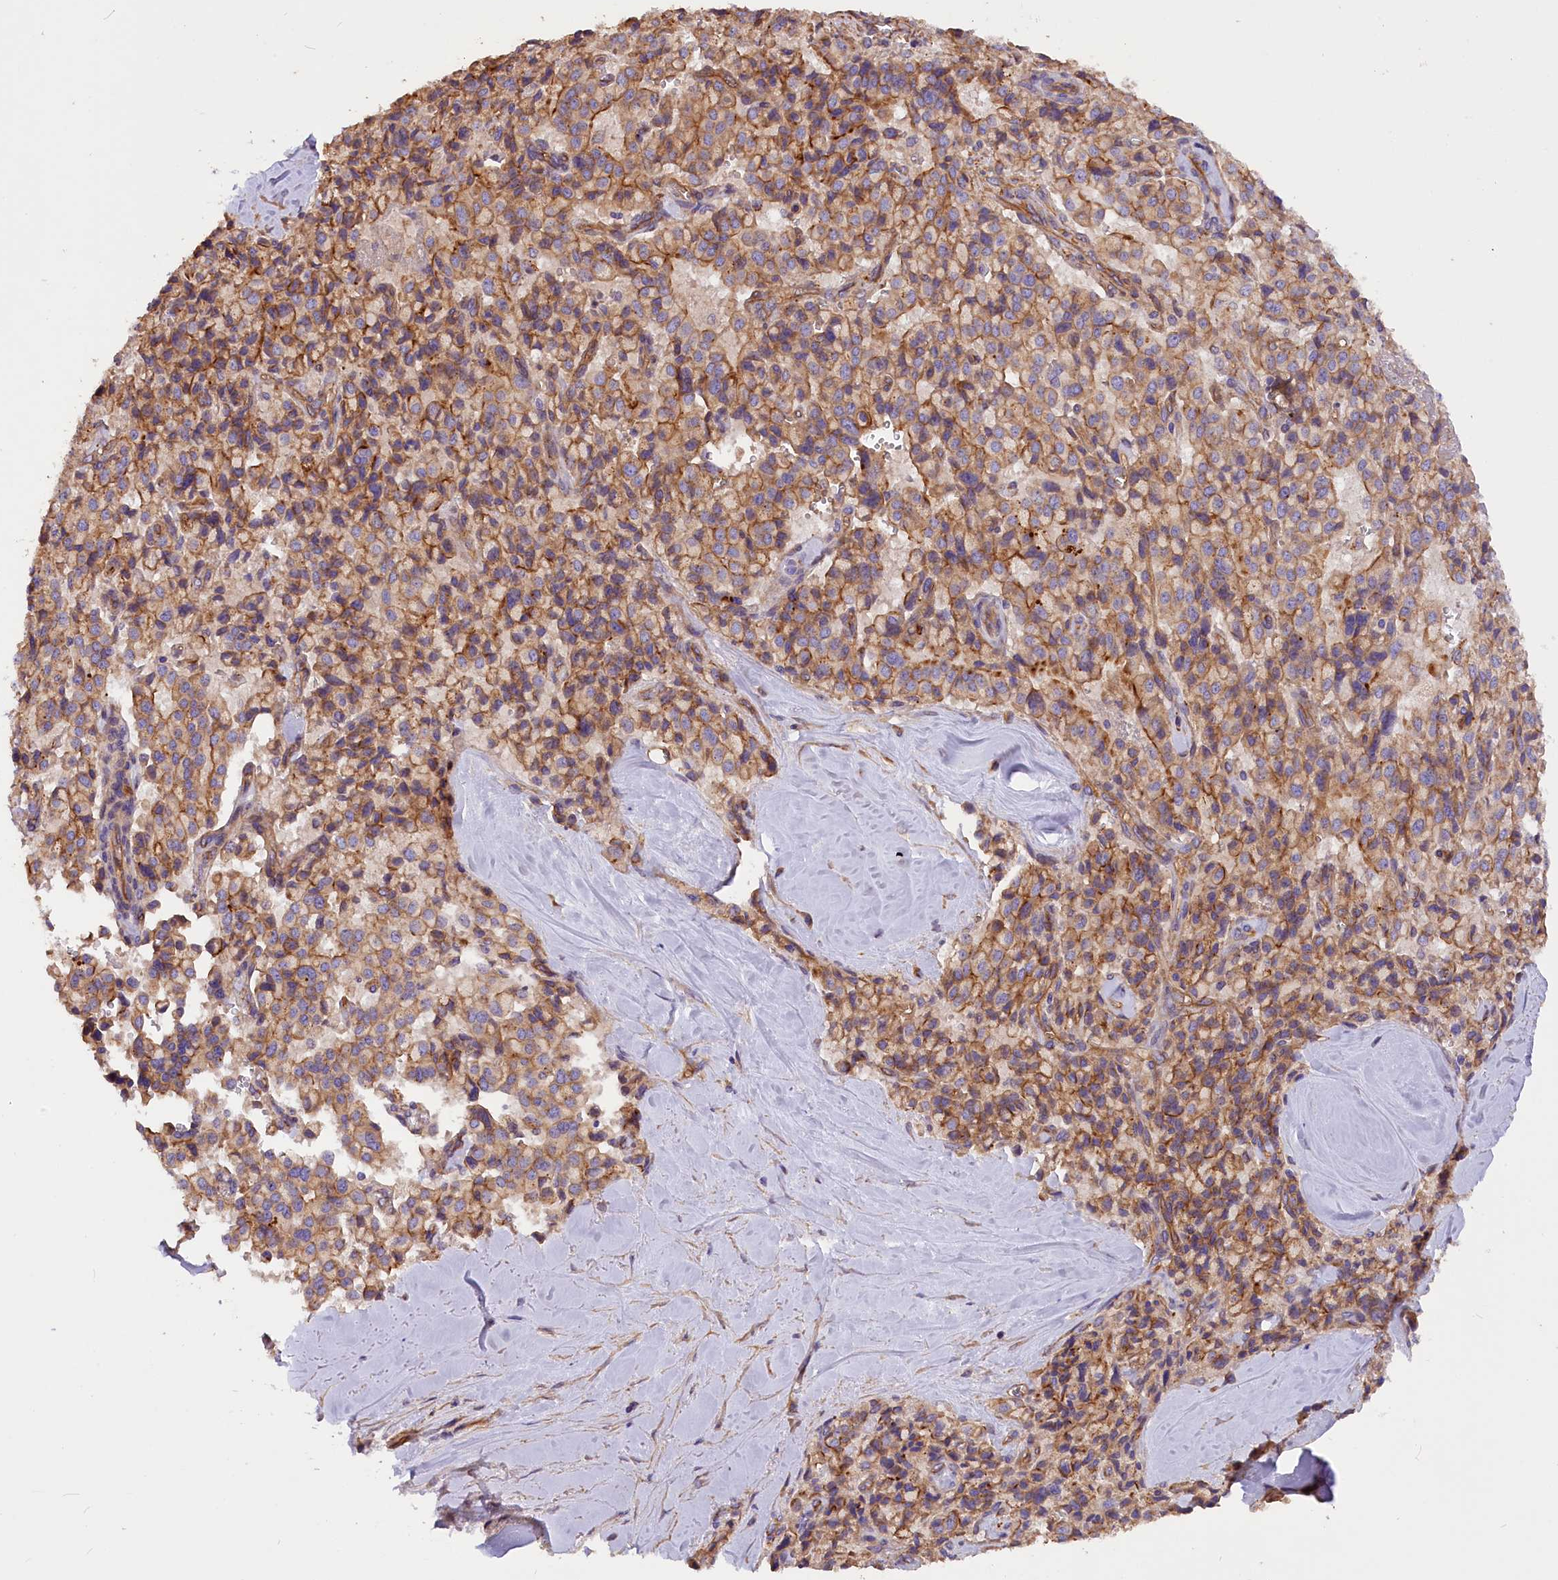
{"staining": {"intensity": "moderate", "quantity": ">75%", "location": "cytoplasmic/membranous"}, "tissue": "pancreatic cancer", "cell_type": "Tumor cells", "image_type": "cancer", "snomed": [{"axis": "morphology", "description": "Adenocarcinoma, NOS"}, {"axis": "topography", "description": "Pancreas"}], "caption": "Immunohistochemical staining of human pancreatic cancer reveals moderate cytoplasmic/membranous protein positivity in about >75% of tumor cells.", "gene": "ERMARD", "patient": {"sex": "male", "age": 65}}